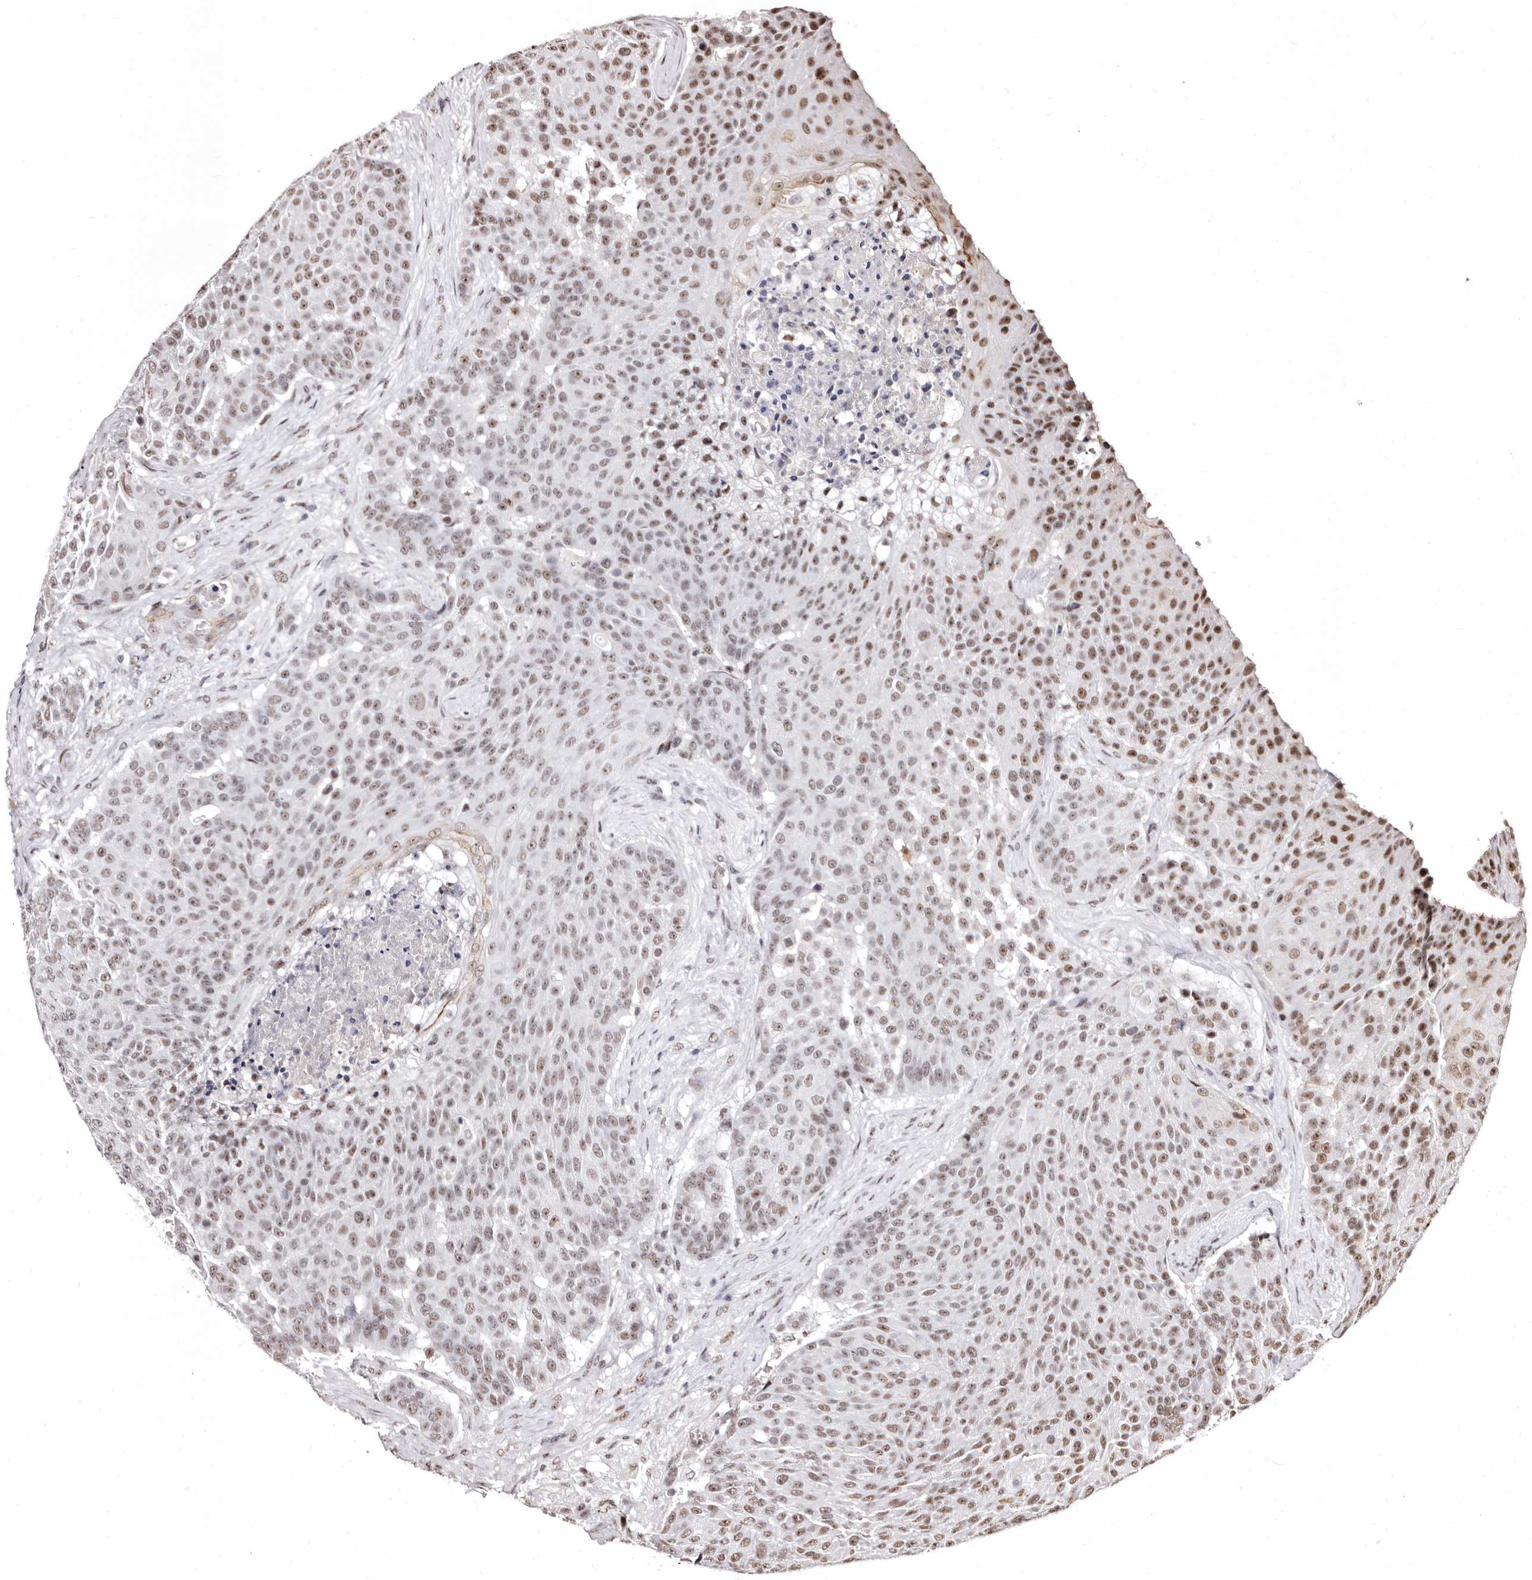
{"staining": {"intensity": "moderate", "quantity": "25%-75%", "location": "nuclear"}, "tissue": "urothelial cancer", "cell_type": "Tumor cells", "image_type": "cancer", "snomed": [{"axis": "morphology", "description": "Urothelial carcinoma, High grade"}, {"axis": "topography", "description": "Urinary bladder"}], "caption": "IHC of human high-grade urothelial carcinoma displays medium levels of moderate nuclear staining in approximately 25%-75% of tumor cells.", "gene": "ANAPC11", "patient": {"sex": "female", "age": 63}}